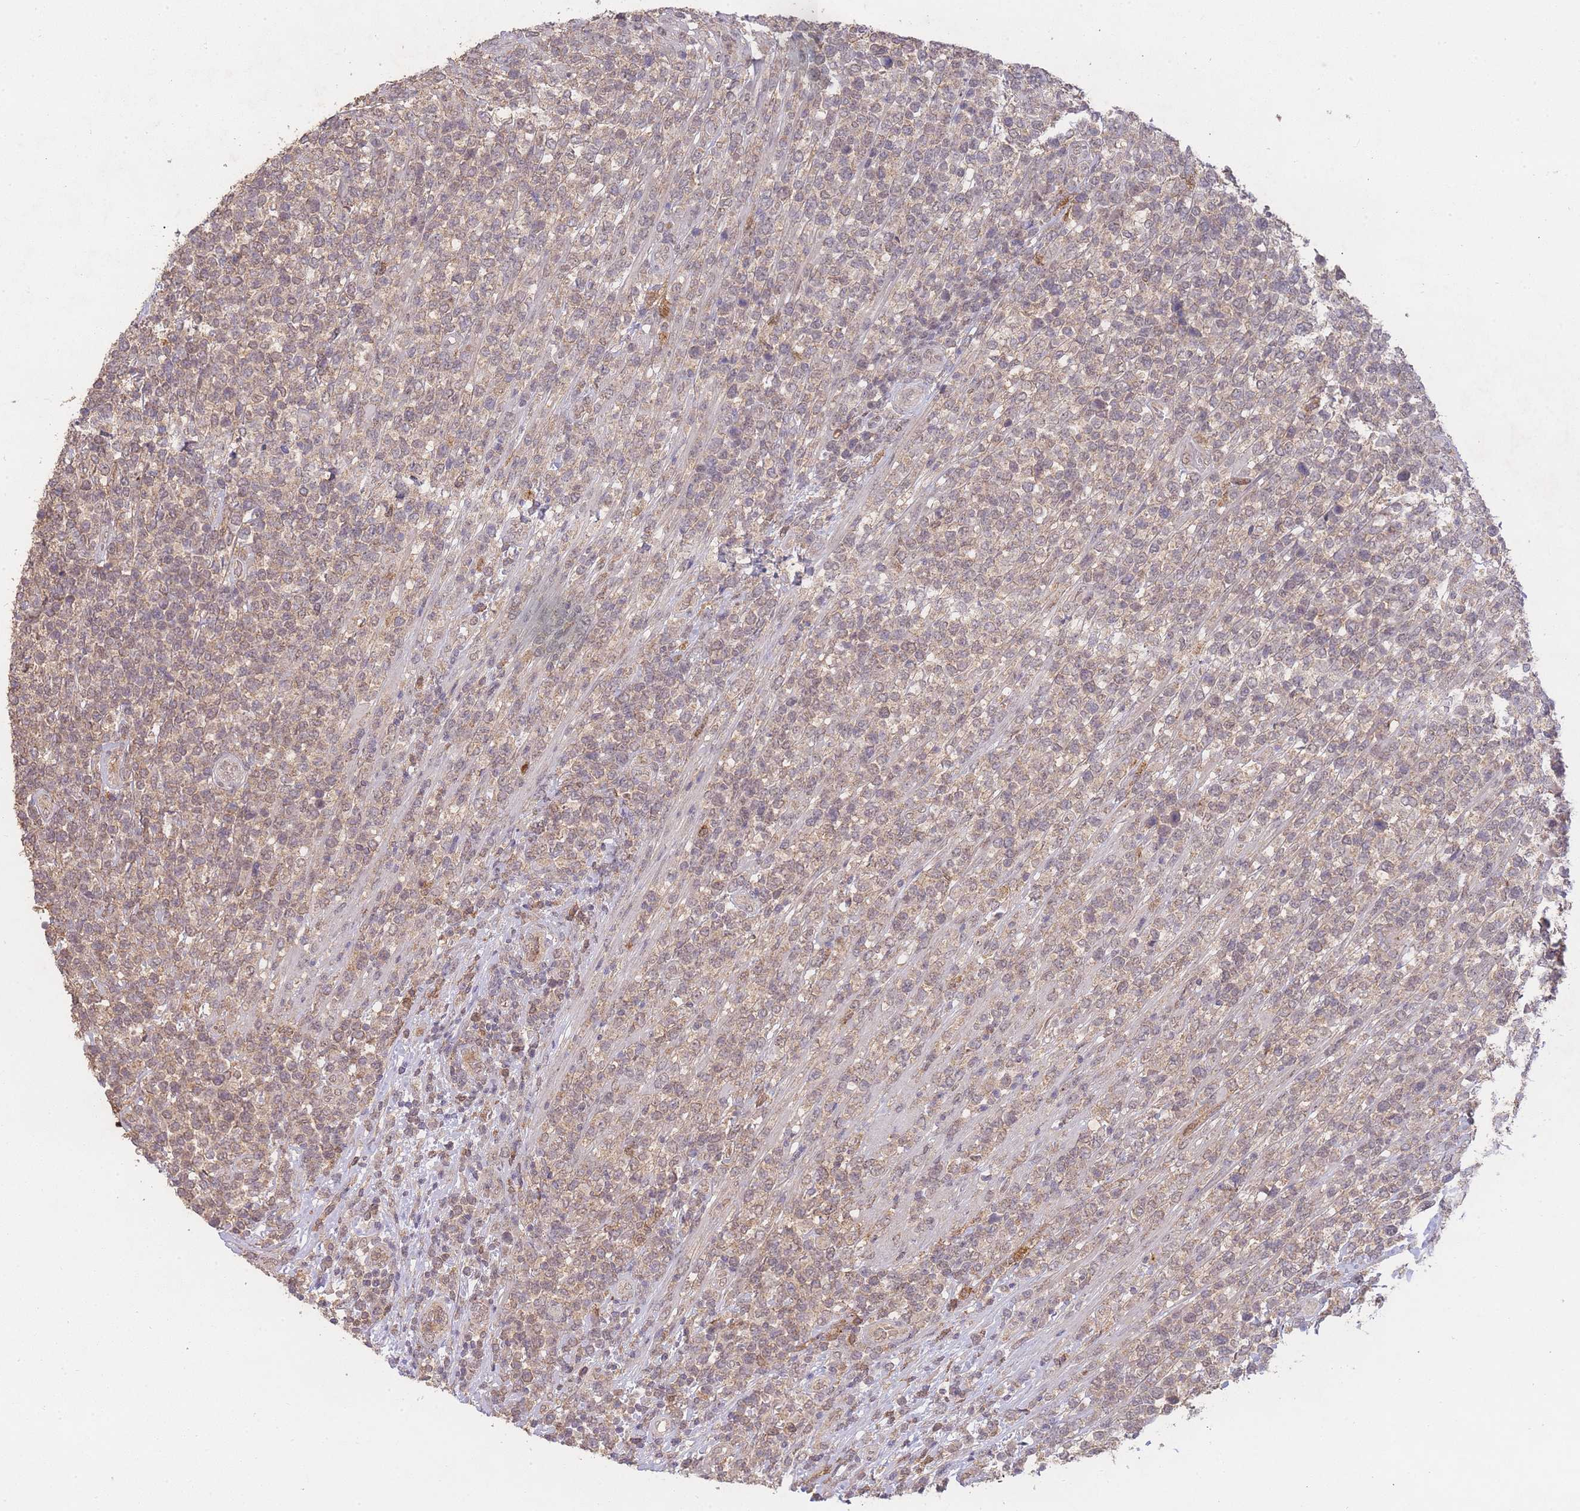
{"staining": {"intensity": "weak", "quantity": "<25%", "location": "cytoplasmic/membranous"}, "tissue": "lymphoma", "cell_type": "Tumor cells", "image_type": "cancer", "snomed": [{"axis": "morphology", "description": "Malignant lymphoma, non-Hodgkin's type, High grade"}, {"axis": "topography", "description": "Soft tissue"}], "caption": "IHC of human high-grade malignant lymphoma, non-Hodgkin's type reveals no positivity in tumor cells.", "gene": "RNF144B", "patient": {"sex": "female", "age": 56}}